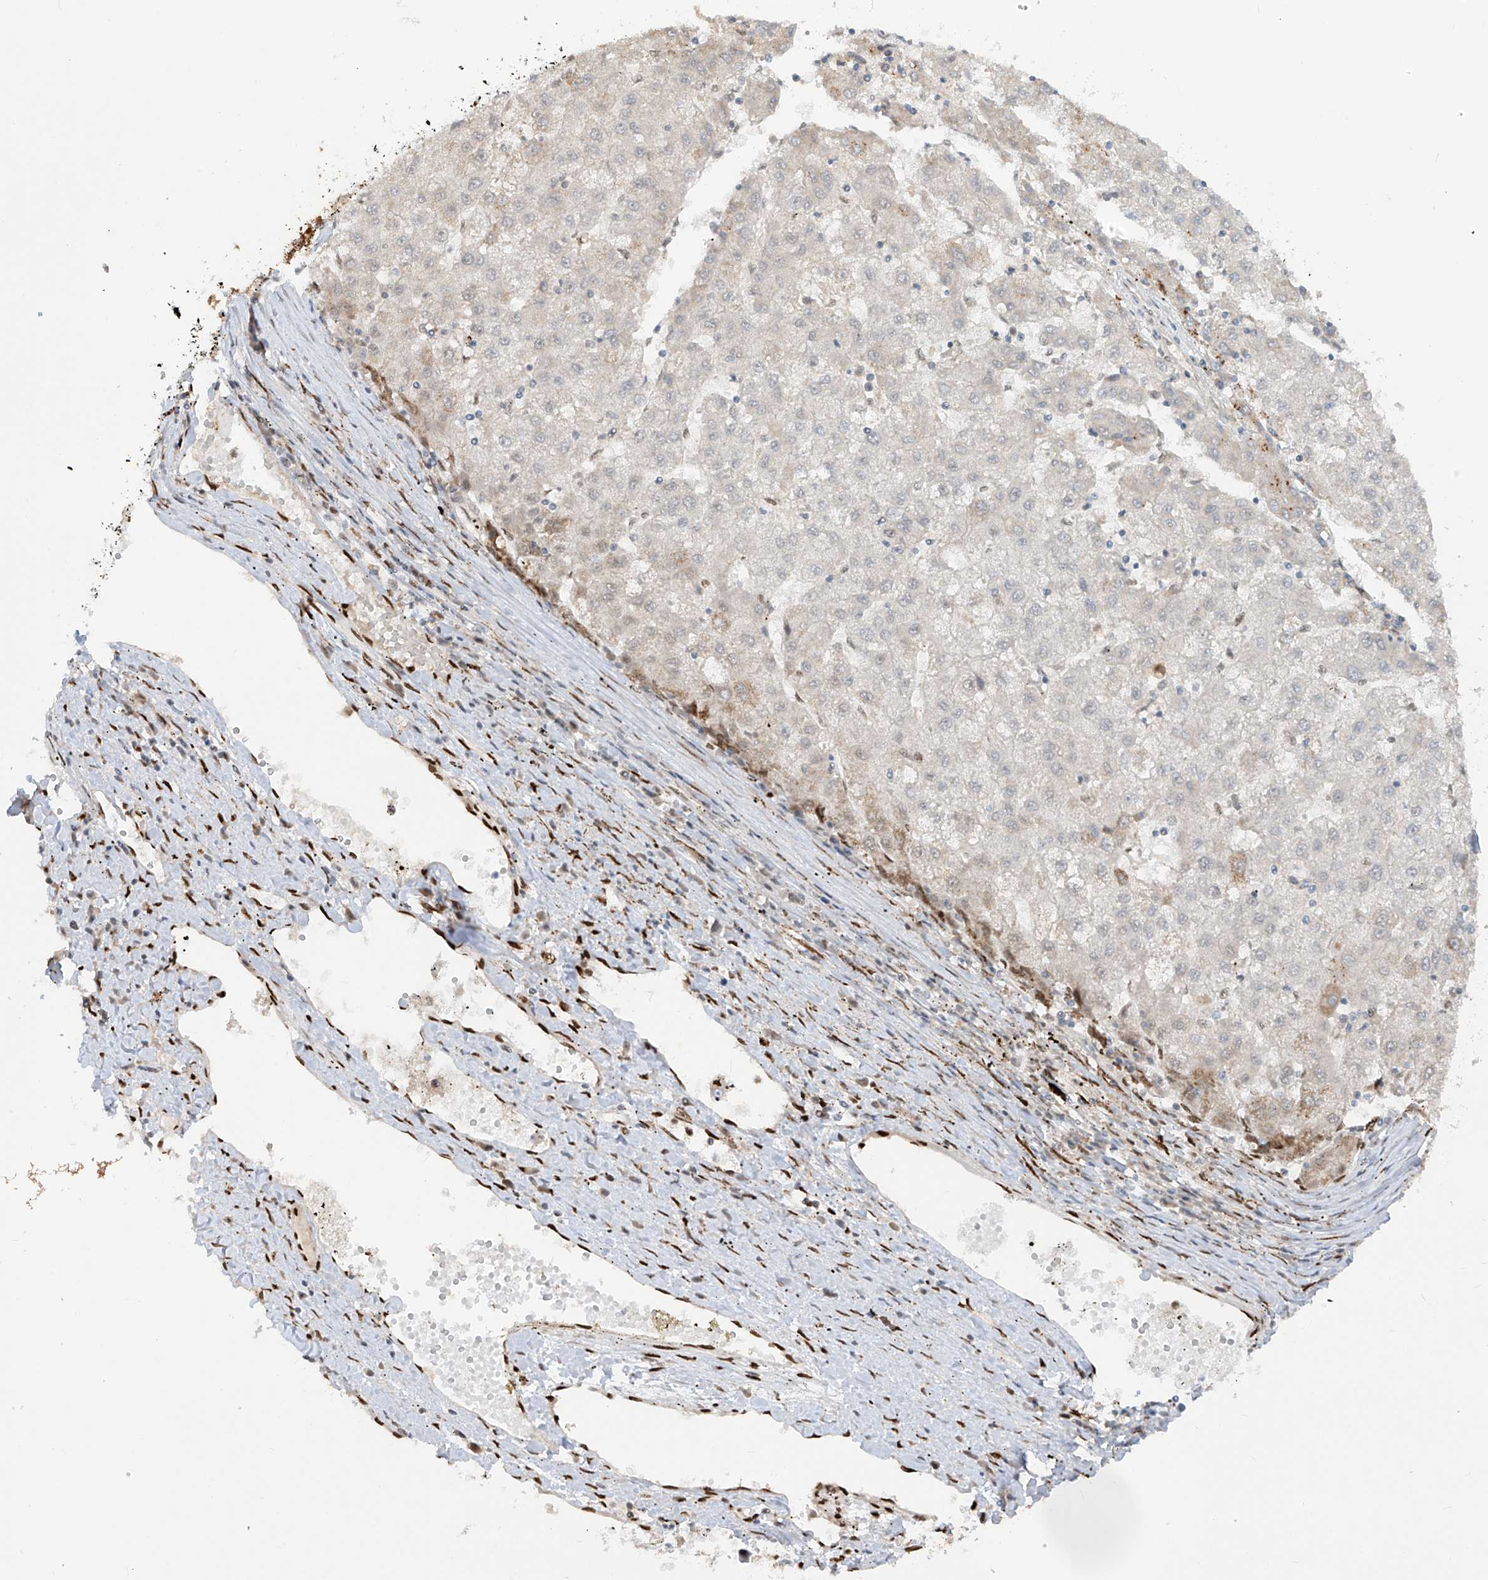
{"staining": {"intensity": "negative", "quantity": "none", "location": "none"}, "tissue": "liver cancer", "cell_type": "Tumor cells", "image_type": "cancer", "snomed": [{"axis": "morphology", "description": "Carcinoma, Hepatocellular, NOS"}, {"axis": "topography", "description": "Liver"}], "caption": "Human liver hepatocellular carcinoma stained for a protein using immunohistochemistry (IHC) shows no staining in tumor cells.", "gene": "PM20D2", "patient": {"sex": "male", "age": 72}}